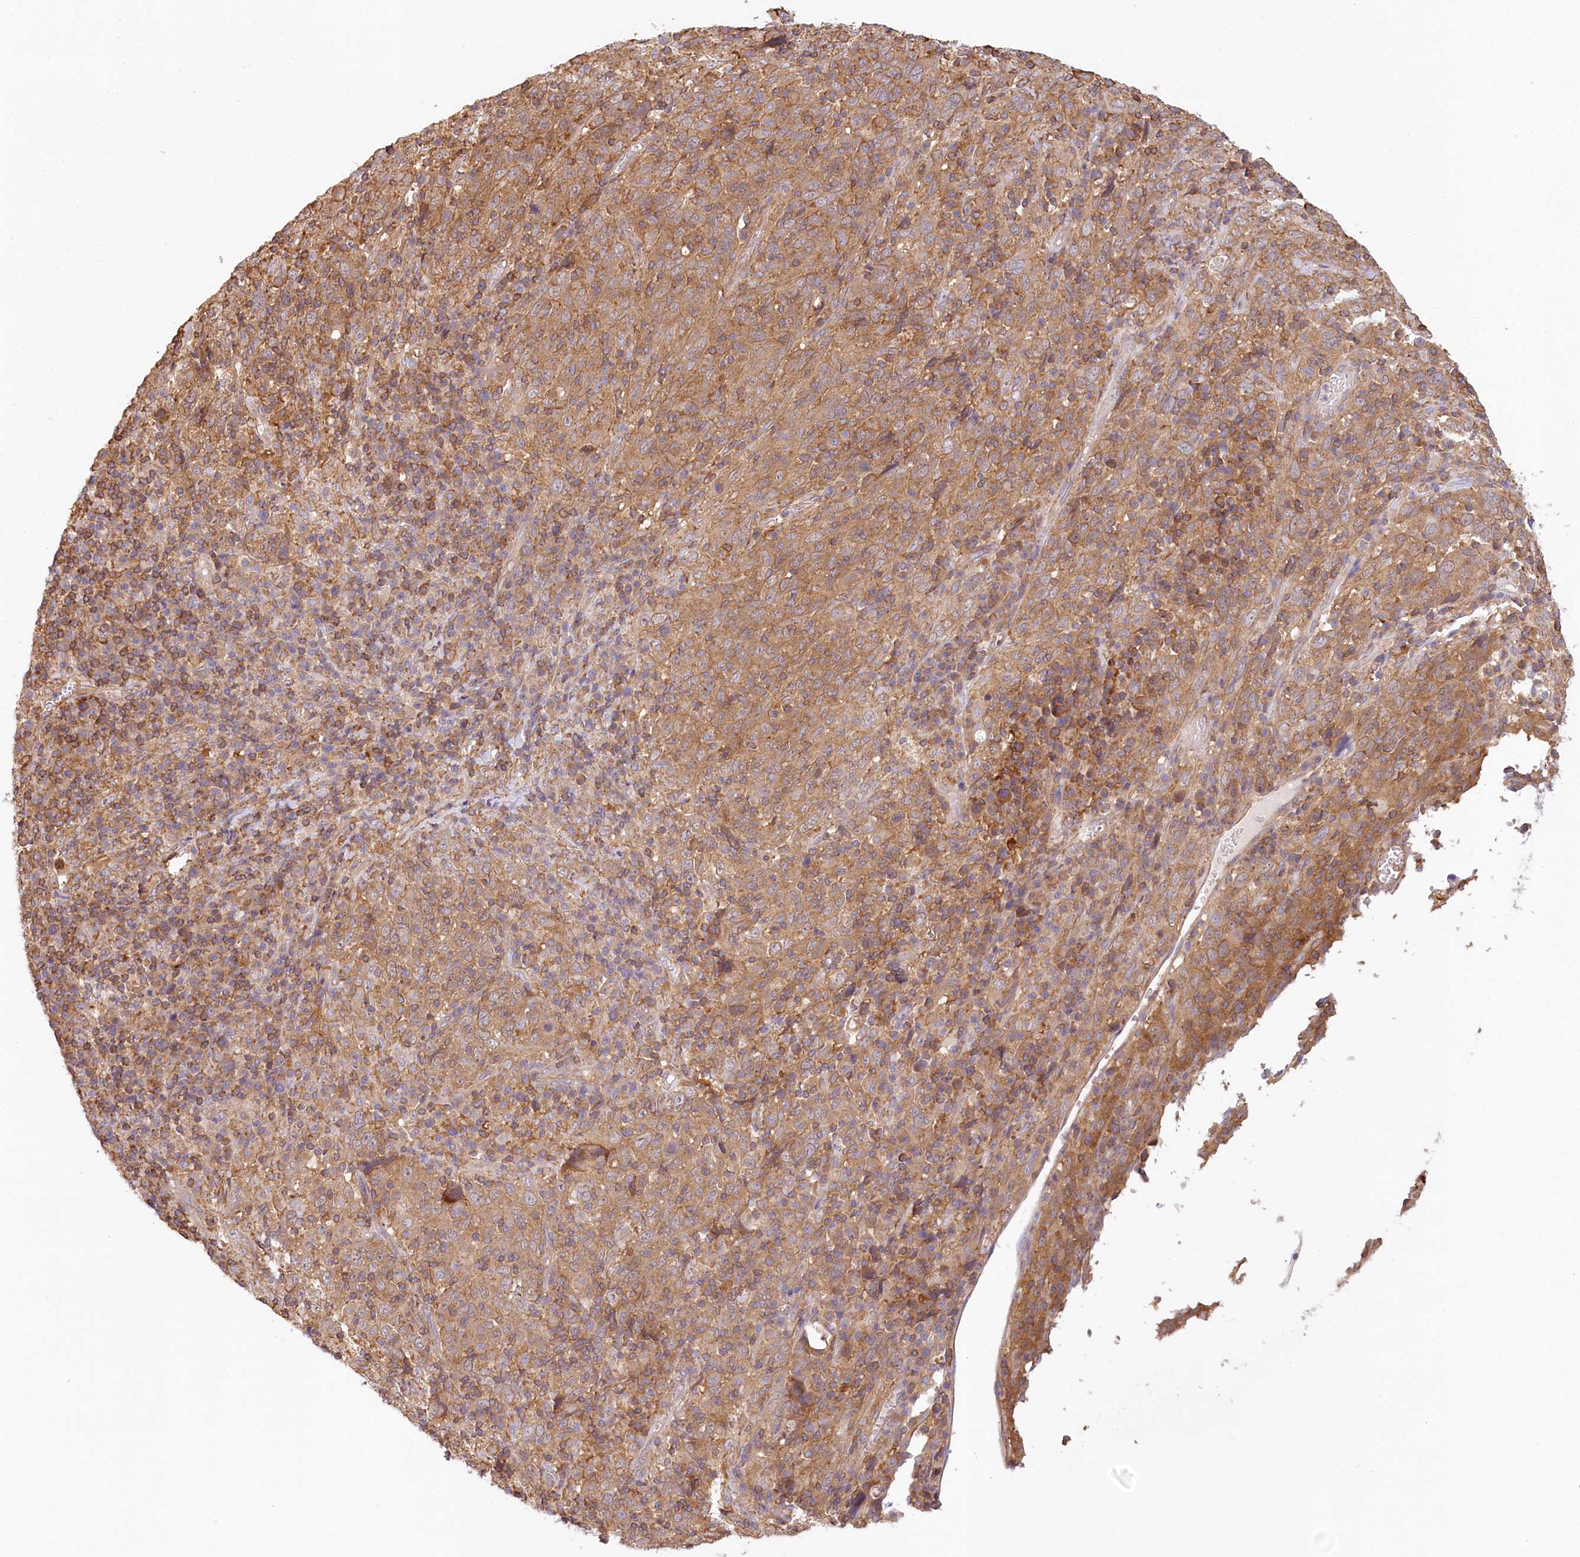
{"staining": {"intensity": "moderate", "quantity": ">75%", "location": "cytoplasmic/membranous"}, "tissue": "cervical cancer", "cell_type": "Tumor cells", "image_type": "cancer", "snomed": [{"axis": "morphology", "description": "Squamous cell carcinoma, NOS"}, {"axis": "topography", "description": "Cervix"}], "caption": "Squamous cell carcinoma (cervical) tissue displays moderate cytoplasmic/membranous expression in approximately >75% of tumor cells", "gene": "UMPS", "patient": {"sex": "female", "age": 46}}